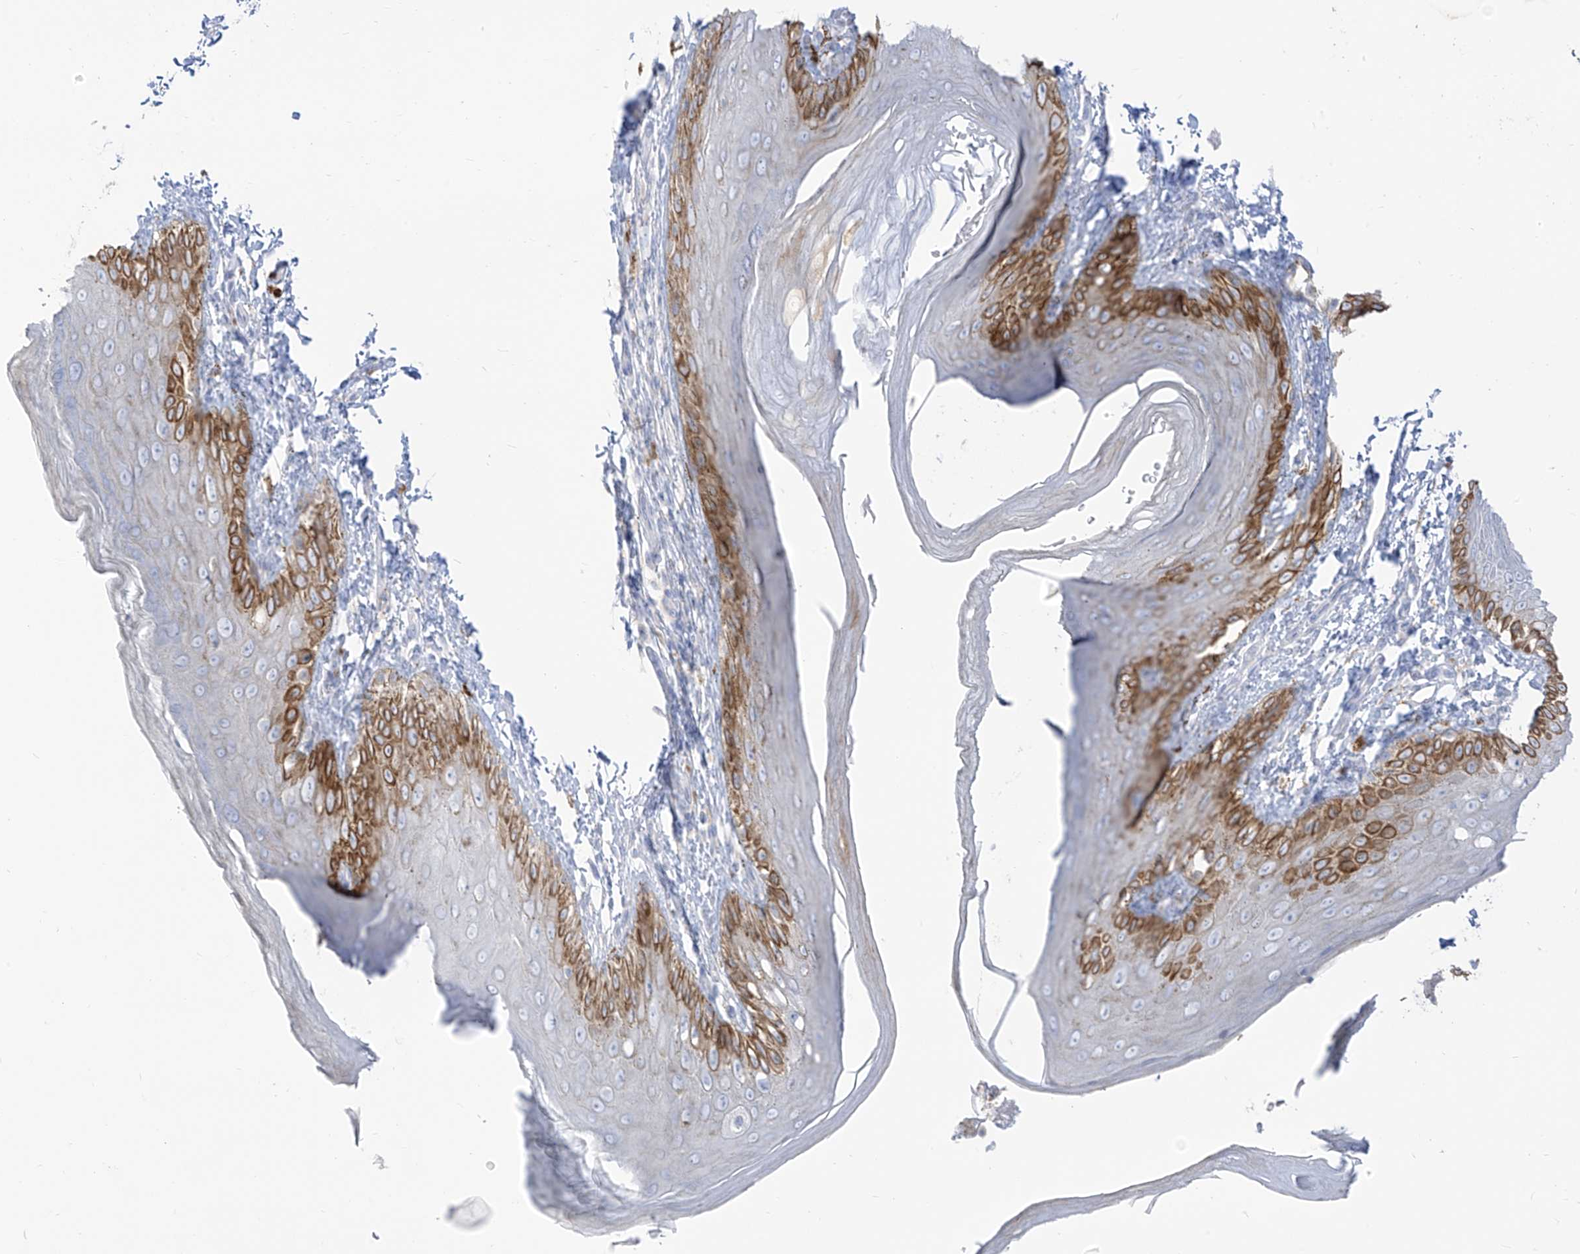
{"staining": {"intensity": "strong", "quantity": "<25%", "location": "cytoplasmic/membranous"}, "tissue": "skin", "cell_type": "Epidermal cells", "image_type": "normal", "snomed": [{"axis": "morphology", "description": "Normal tissue, NOS"}, {"axis": "topography", "description": "Anal"}], "caption": "Unremarkable skin was stained to show a protein in brown. There is medium levels of strong cytoplasmic/membranous positivity in about <25% of epidermal cells.", "gene": "ARHGEF40", "patient": {"sex": "male", "age": 44}}